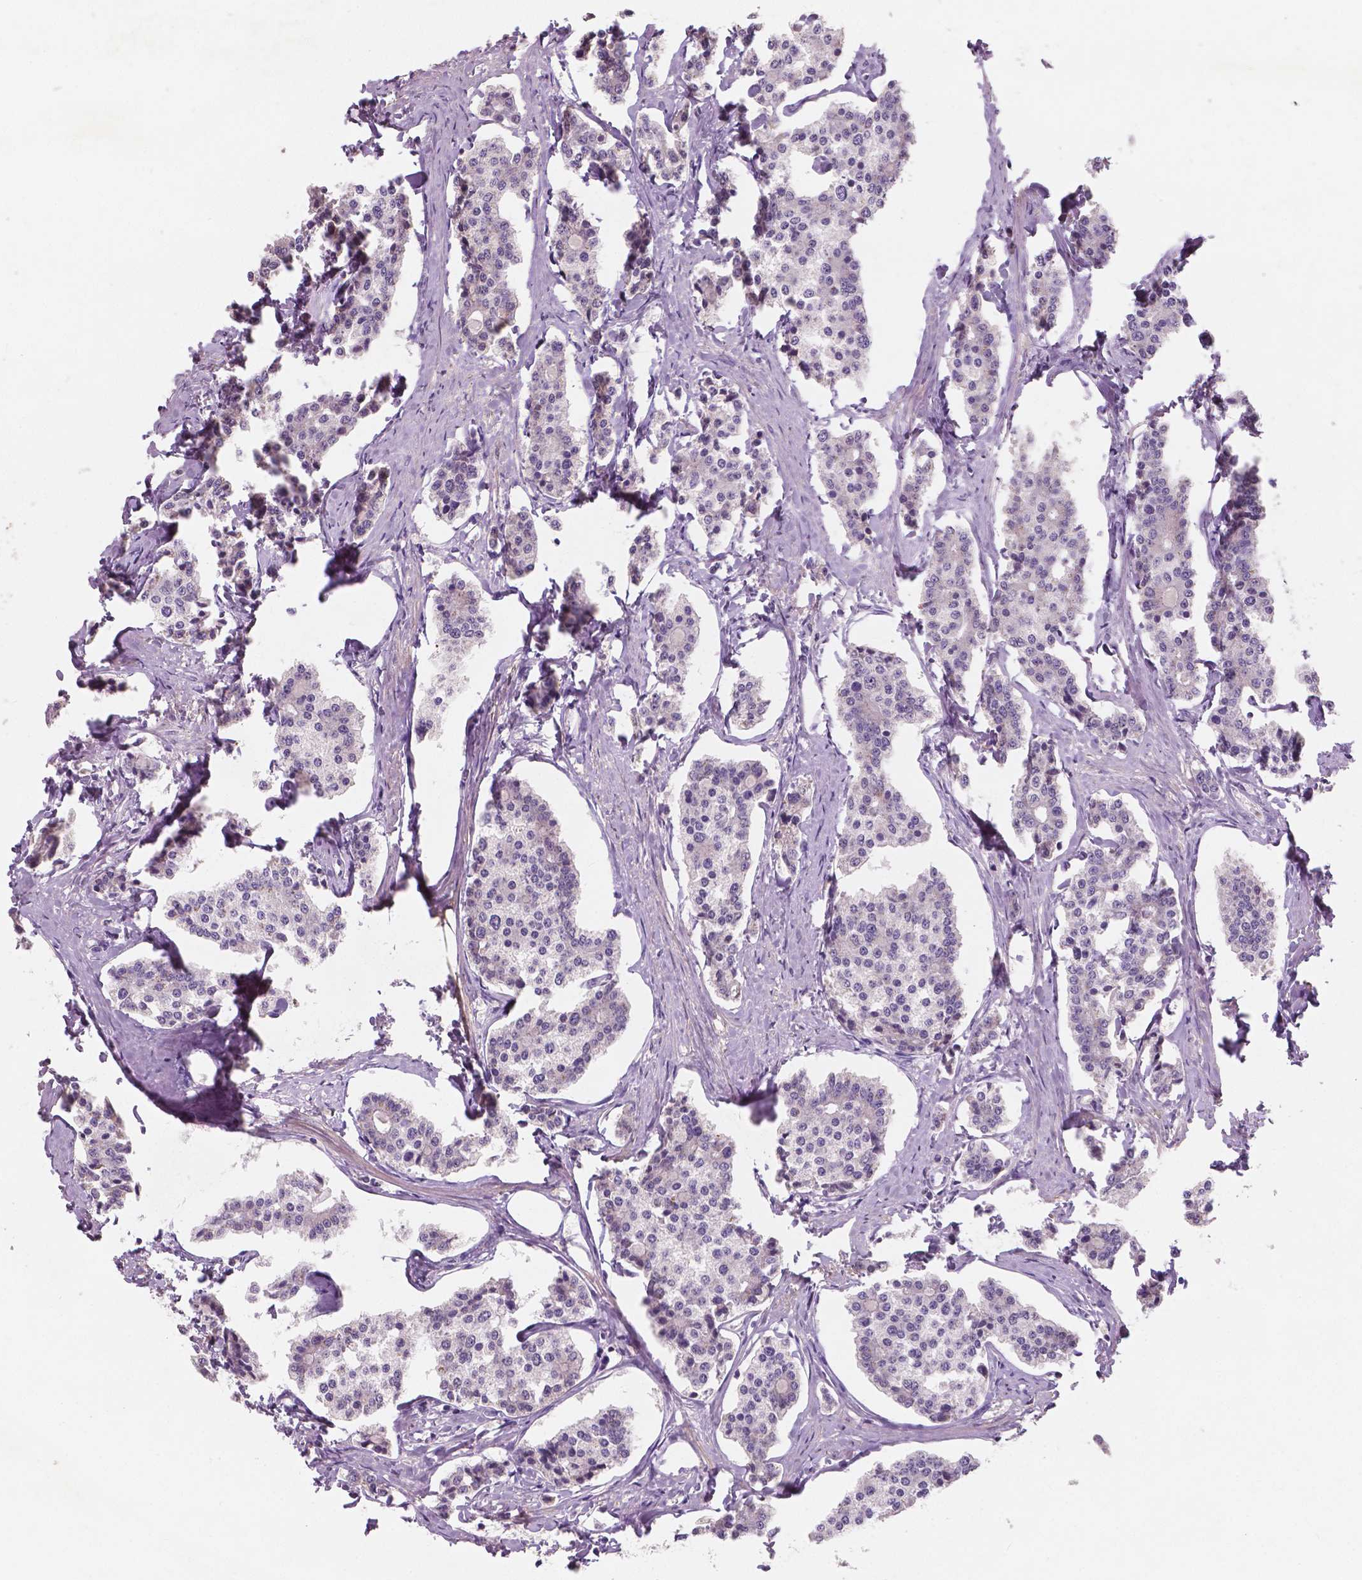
{"staining": {"intensity": "negative", "quantity": "none", "location": "none"}, "tissue": "carcinoid", "cell_type": "Tumor cells", "image_type": "cancer", "snomed": [{"axis": "morphology", "description": "Carcinoid, malignant, NOS"}, {"axis": "topography", "description": "Small intestine"}], "caption": "An IHC micrograph of malignant carcinoid is shown. There is no staining in tumor cells of malignant carcinoid.", "gene": "LSM14B", "patient": {"sex": "female", "age": 65}}